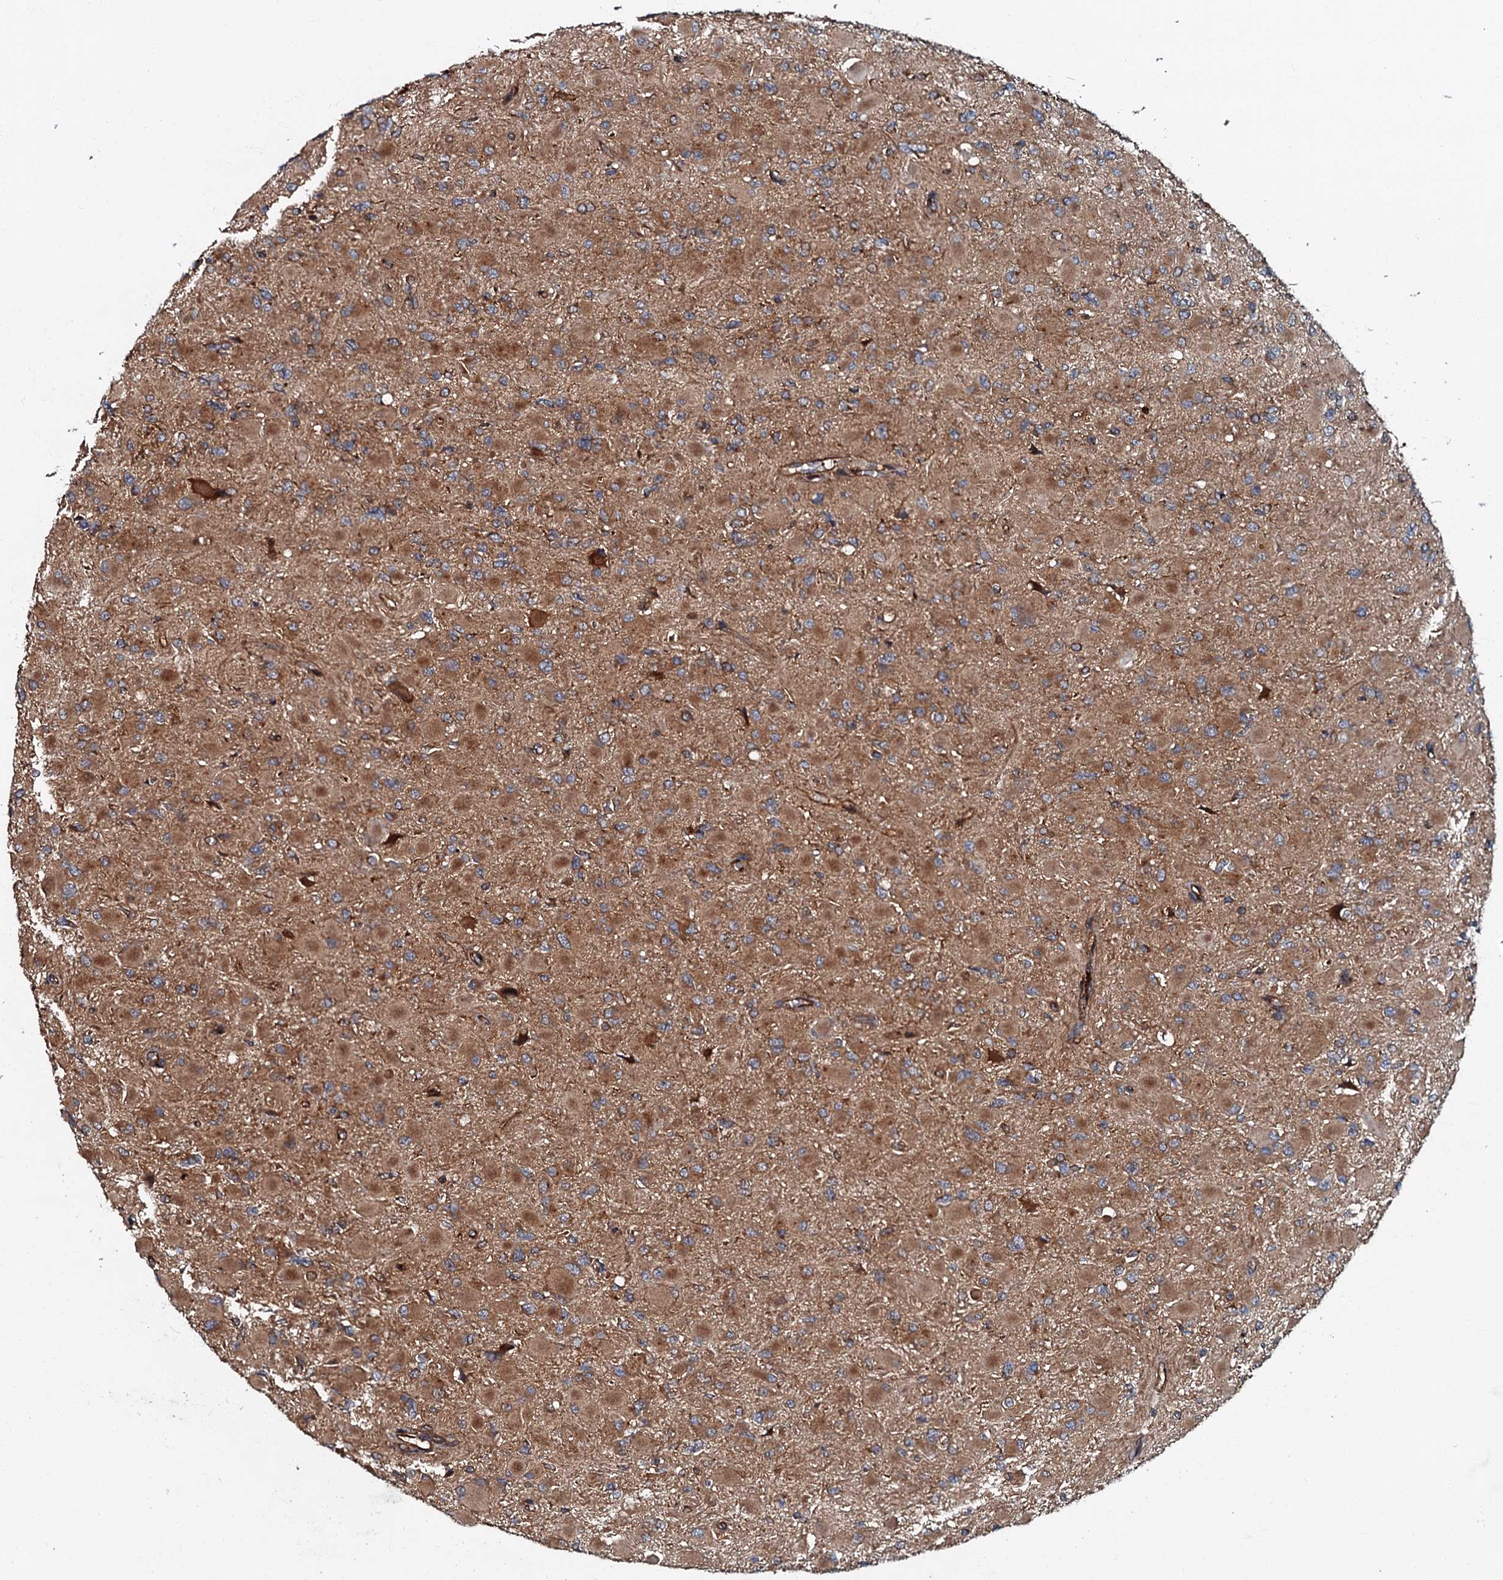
{"staining": {"intensity": "moderate", "quantity": "25%-75%", "location": "cytoplasmic/membranous"}, "tissue": "glioma", "cell_type": "Tumor cells", "image_type": "cancer", "snomed": [{"axis": "morphology", "description": "Glioma, malignant, High grade"}, {"axis": "topography", "description": "Cerebral cortex"}], "caption": "This histopathology image exhibits immunohistochemistry staining of glioma, with medium moderate cytoplasmic/membranous expression in approximately 25%-75% of tumor cells.", "gene": "BLOC1S6", "patient": {"sex": "female", "age": 36}}